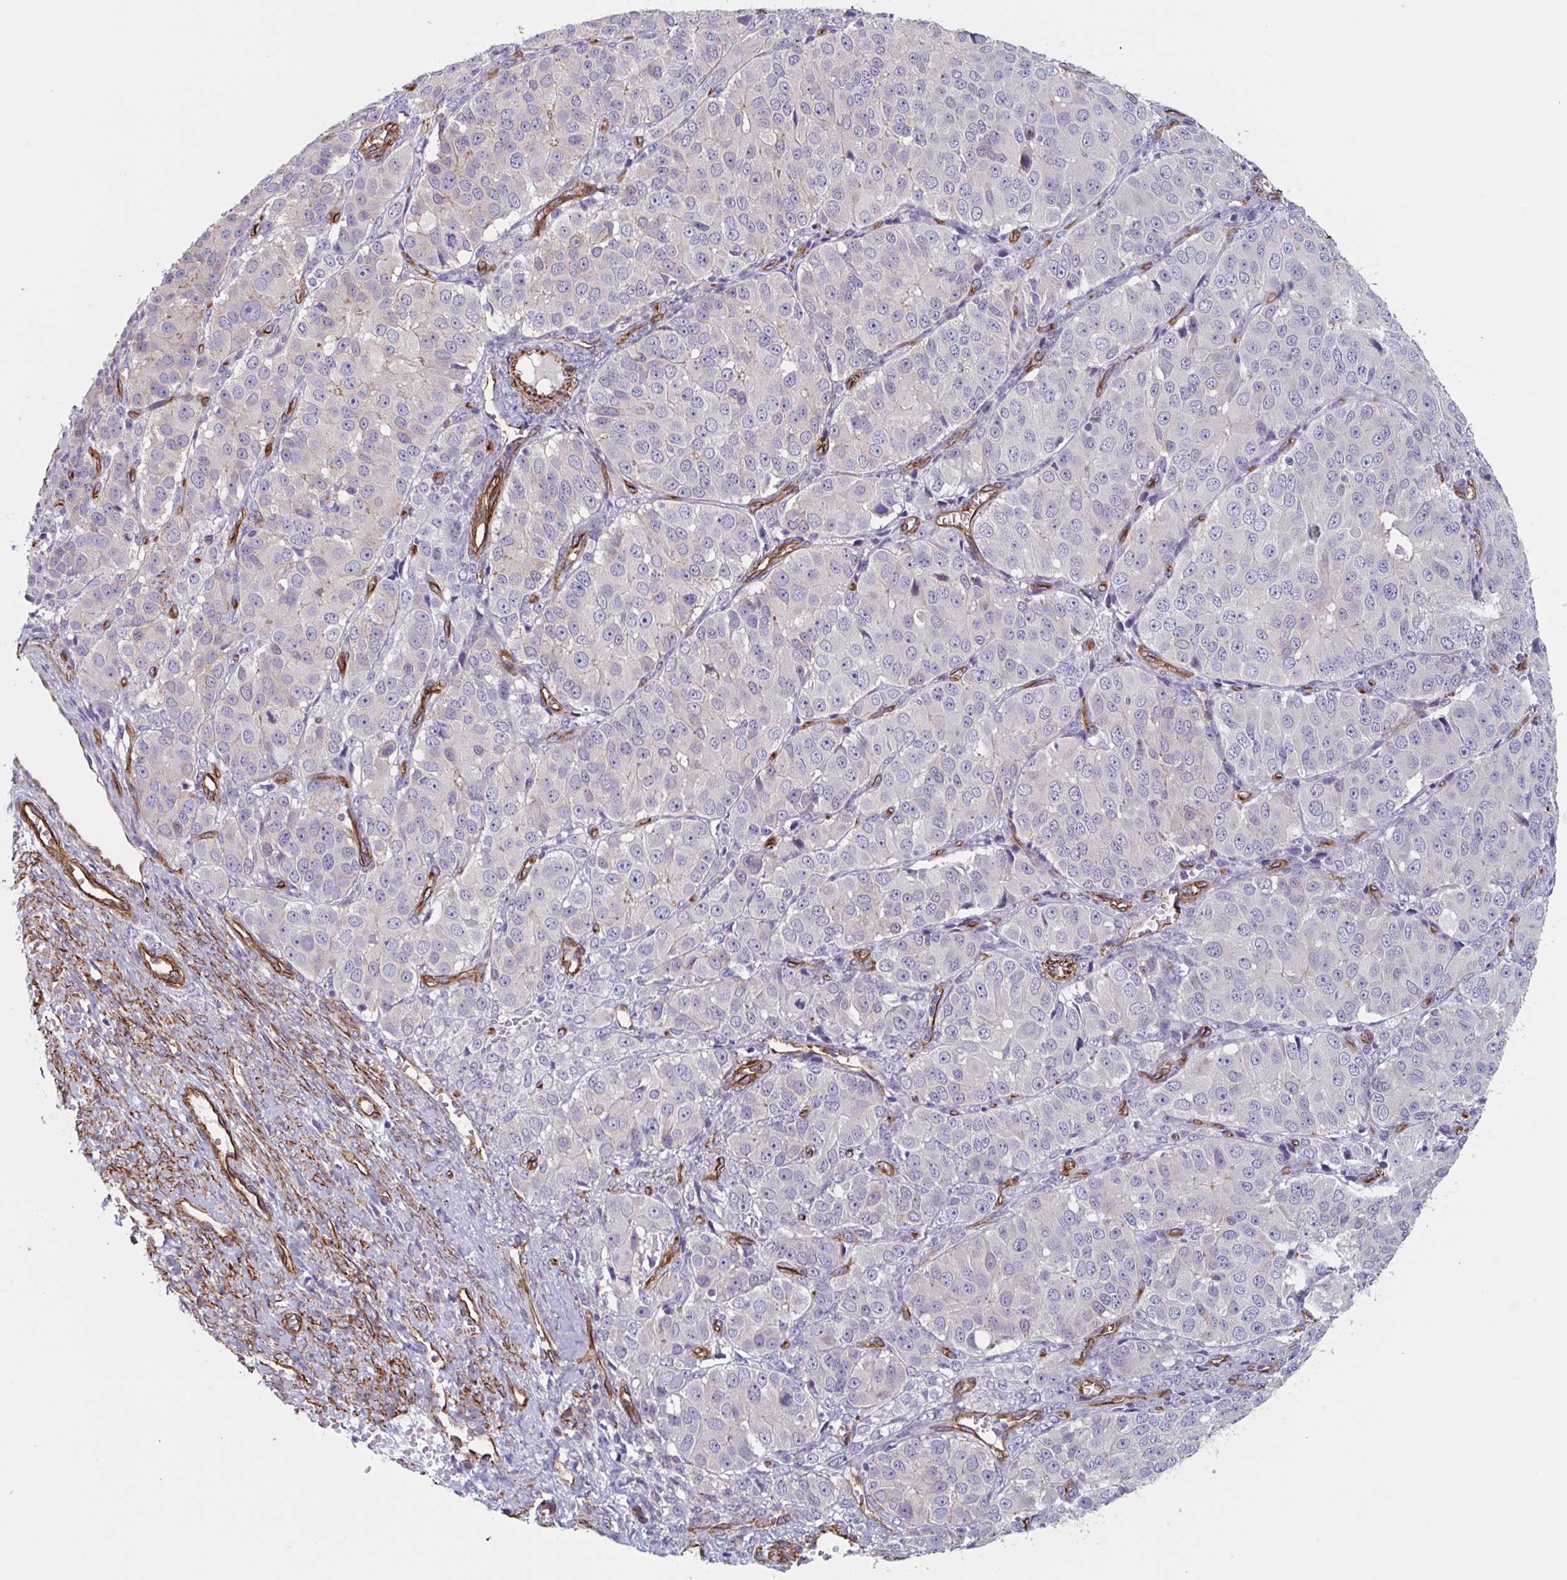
{"staining": {"intensity": "negative", "quantity": "none", "location": "none"}, "tissue": "ovarian cancer", "cell_type": "Tumor cells", "image_type": "cancer", "snomed": [{"axis": "morphology", "description": "Carcinoma, endometroid"}, {"axis": "topography", "description": "Ovary"}], "caption": "High magnification brightfield microscopy of ovarian cancer stained with DAB (brown) and counterstained with hematoxylin (blue): tumor cells show no significant staining.", "gene": "CITED4", "patient": {"sex": "female", "age": 51}}